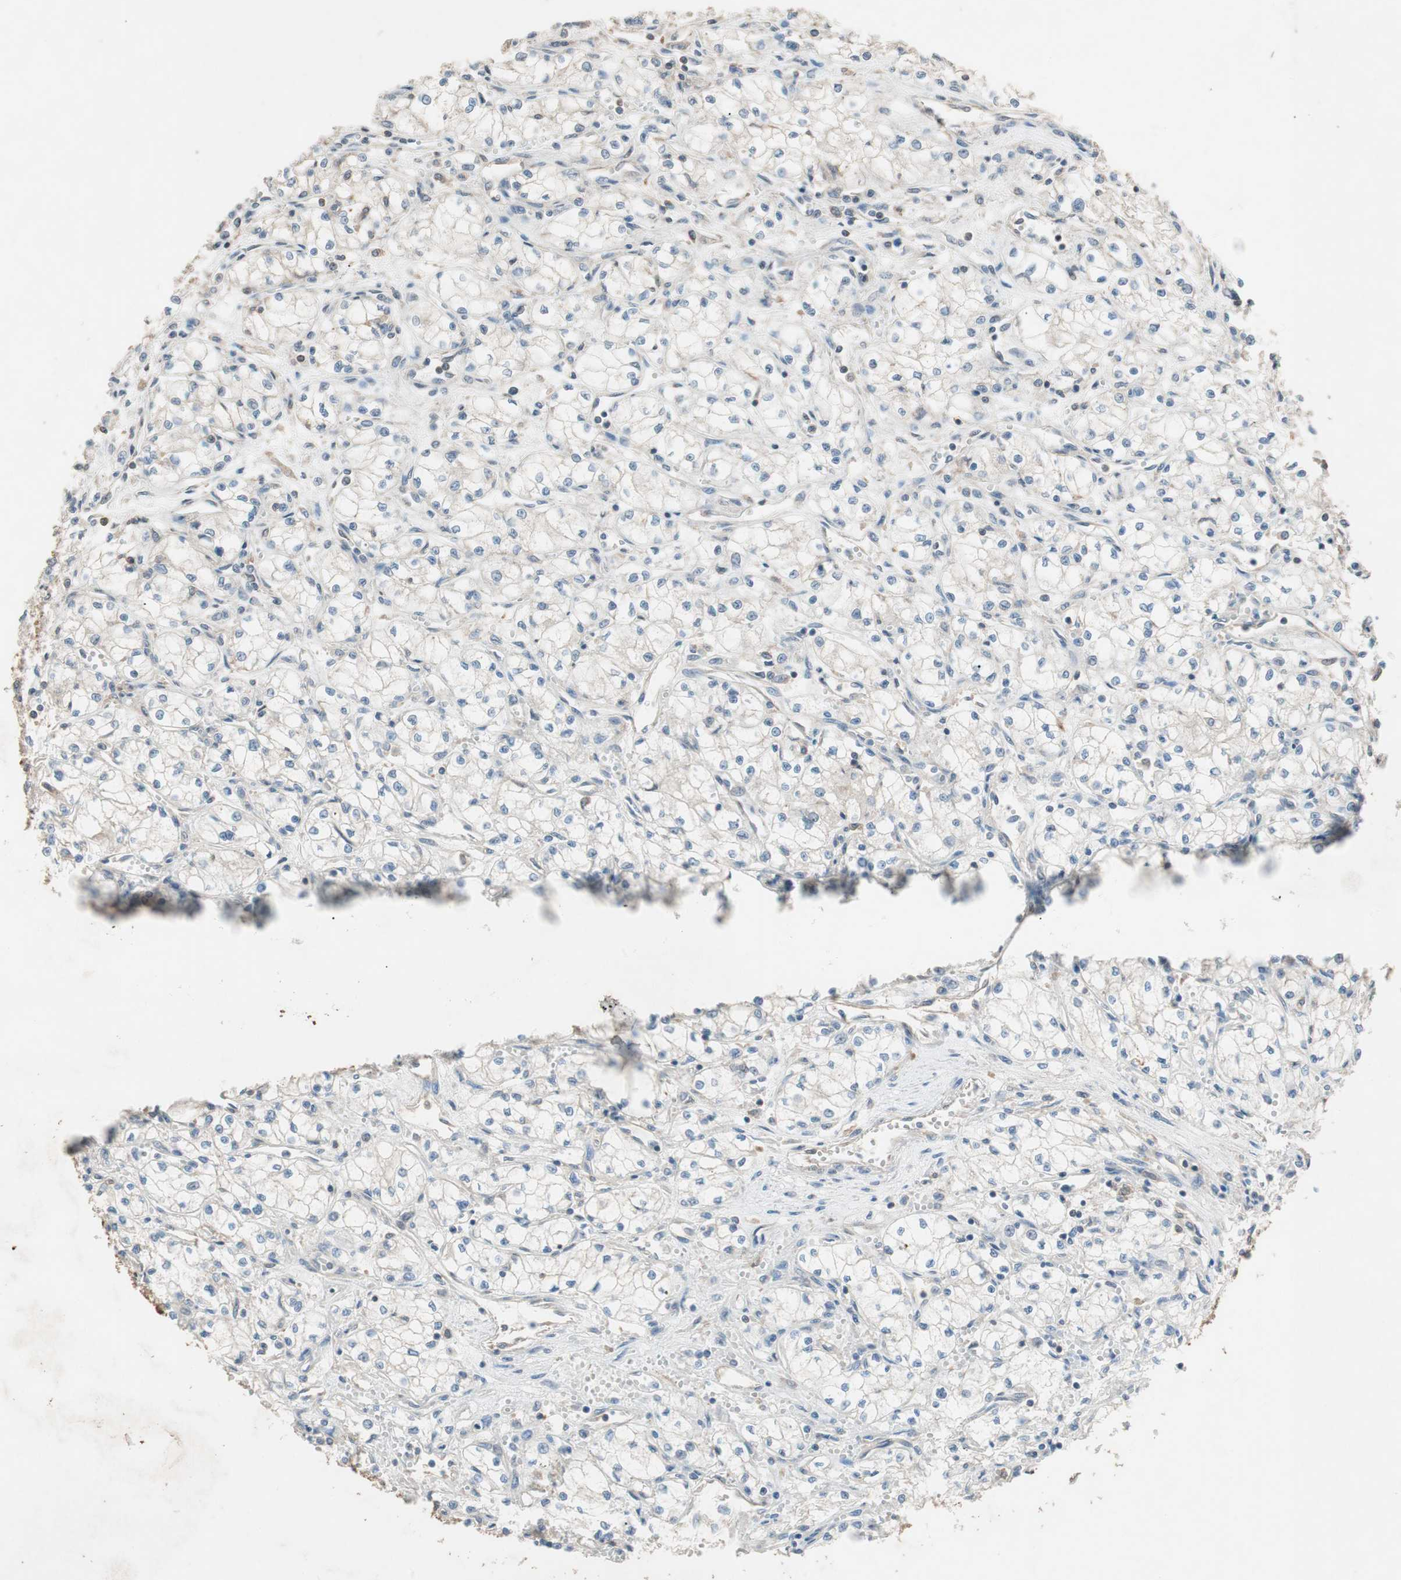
{"staining": {"intensity": "weak", "quantity": "<25%", "location": "cytoplasmic/membranous"}, "tissue": "renal cancer", "cell_type": "Tumor cells", "image_type": "cancer", "snomed": [{"axis": "morphology", "description": "Normal tissue, NOS"}, {"axis": "morphology", "description": "Adenocarcinoma, NOS"}, {"axis": "topography", "description": "Kidney"}], "caption": "A high-resolution histopathology image shows immunohistochemistry staining of renal cancer, which exhibits no significant staining in tumor cells.", "gene": "GART", "patient": {"sex": "male", "age": 59}}